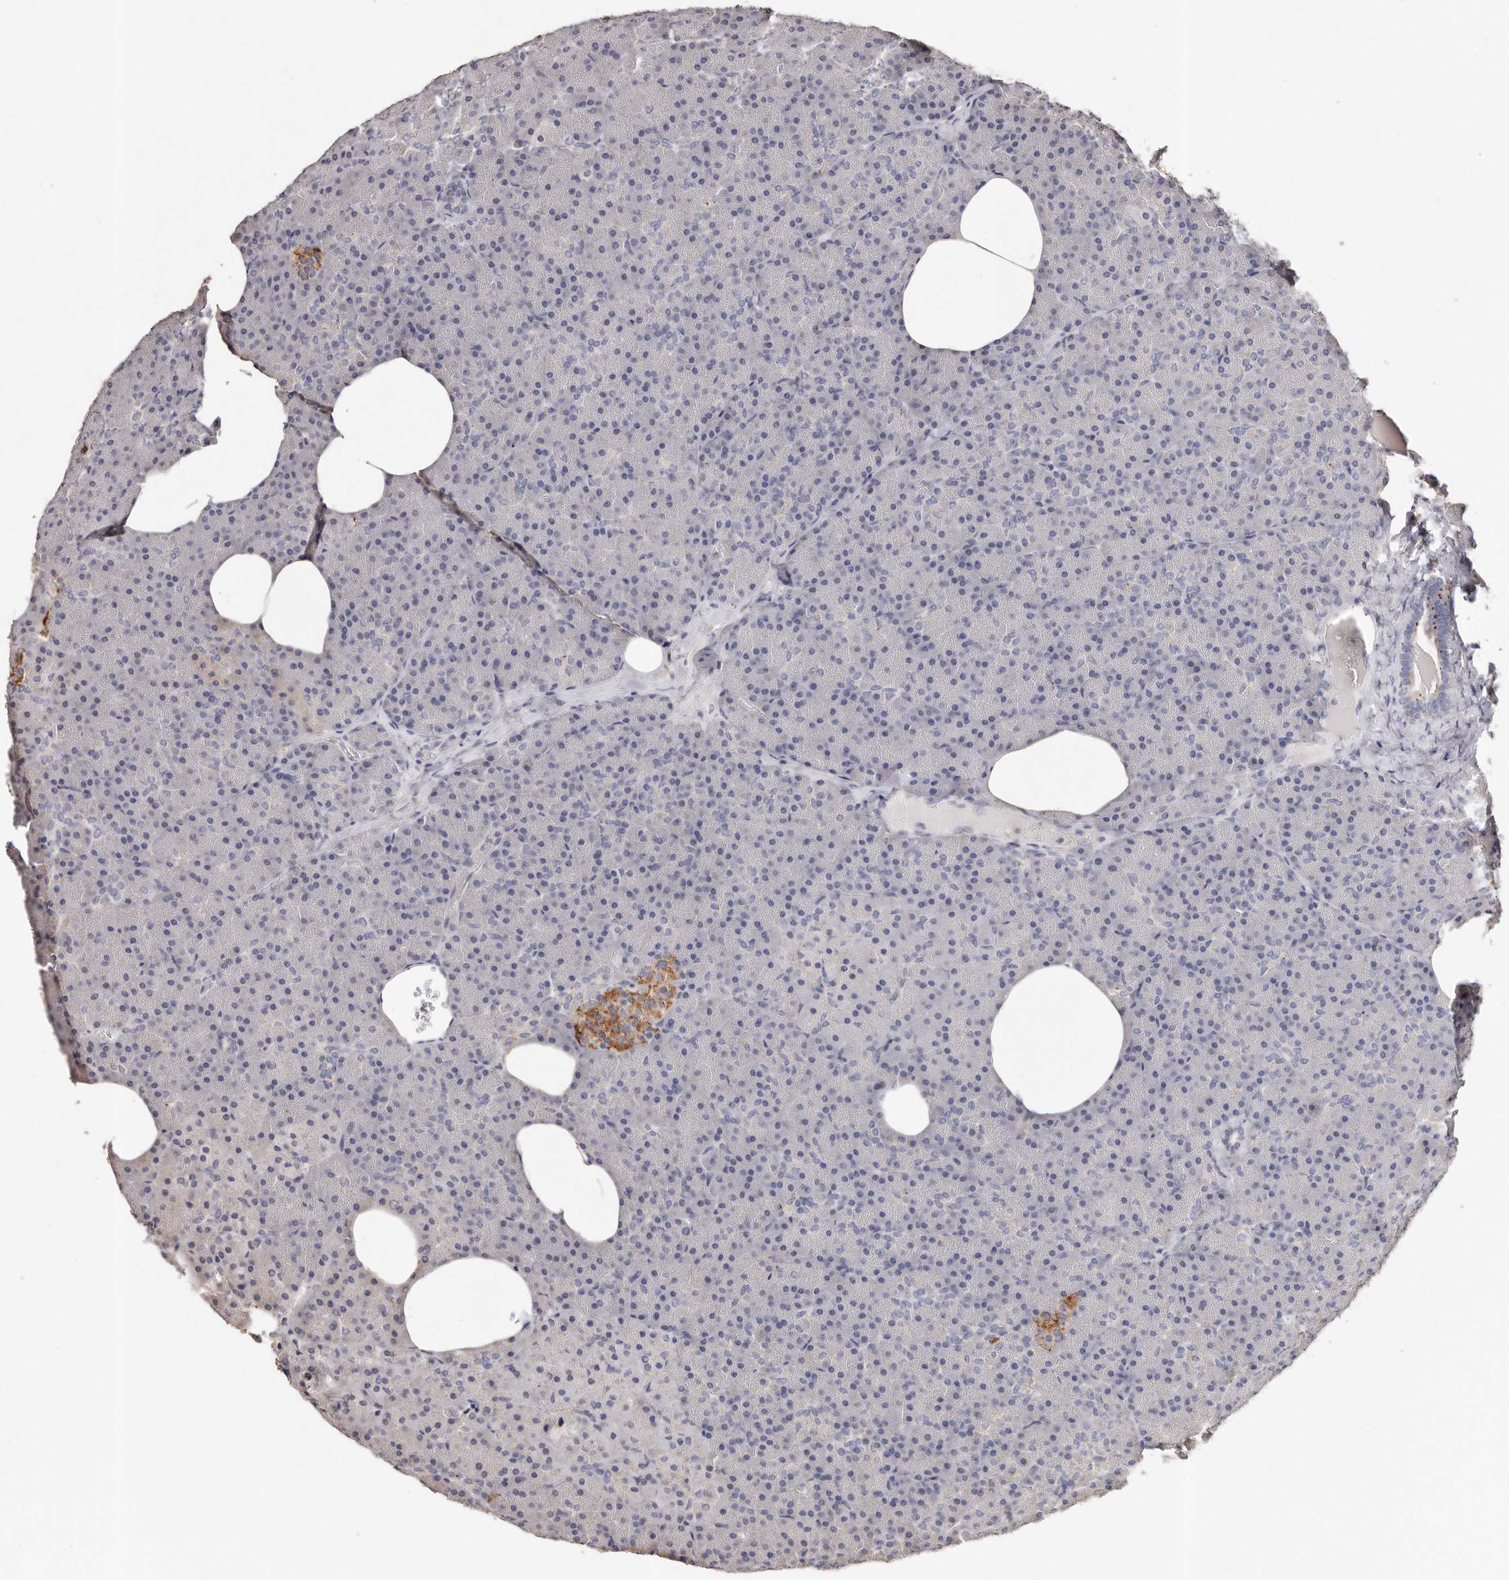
{"staining": {"intensity": "negative", "quantity": "none", "location": "none"}, "tissue": "pancreas", "cell_type": "Exocrine glandular cells", "image_type": "normal", "snomed": [{"axis": "morphology", "description": "Normal tissue, NOS"}, {"axis": "morphology", "description": "Carcinoid, malignant, NOS"}, {"axis": "topography", "description": "Pancreas"}], "caption": "Exocrine glandular cells are negative for brown protein staining in benign pancreas. (DAB IHC, high magnification).", "gene": "THBS3", "patient": {"sex": "female", "age": 35}}